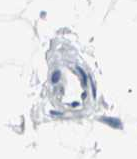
{"staining": {"intensity": "negative", "quantity": "none", "location": "none"}, "tissue": "adipose tissue", "cell_type": "Adipocytes", "image_type": "normal", "snomed": [{"axis": "morphology", "description": "Normal tissue, NOS"}, {"axis": "morphology", "description": "Duct carcinoma"}, {"axis": "topography", "description": "Breast"}, {"axis": "topography", "description": "Adipose tissue"}], "caption": "An IHC micrograph of normal adipose tissue is shown. There is no staining in adipocytes of adipose tissue. (Stains: DAB immunohistochemistry with hematoxylin counter stain, Microscopy: brightfield microscopy at high magnification).", "gene": "RIPOR1", "patient": {"sex": "female", "age": 37}}